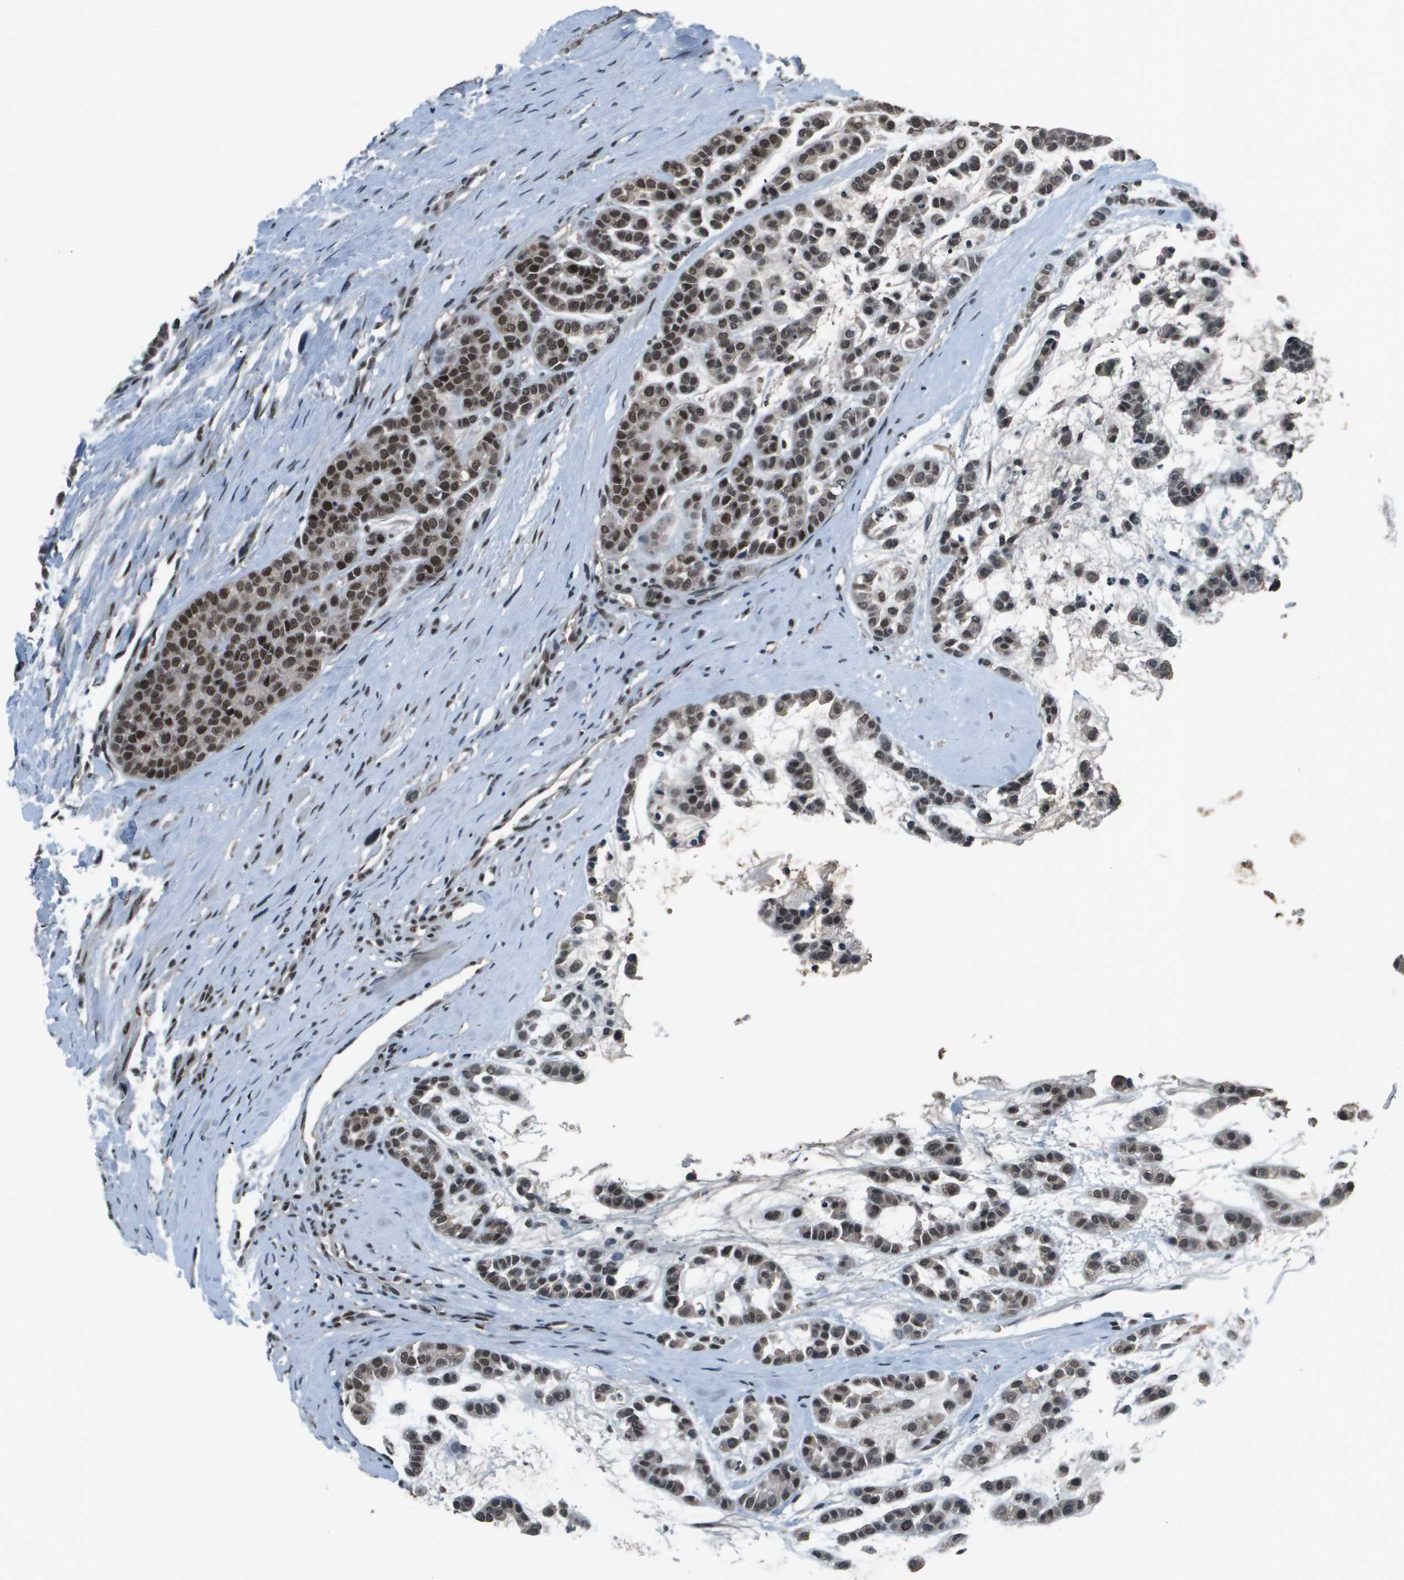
{"staining": {"intensity": "moderate", "quantity": "25%-75%", "location": "nuclear"}, "tissue": "head and neck cancer", "cell_type": "Tumor cells", "image_type": "cancer", "snomed": [{"axis": "morphology", "description": "Adenocarcinoma, NOS"}, {"axis": "morphology", "description": "Adenoma, NOS"}, {"axis": "topography", "description": "Head-Neck"}], "caption": "An image of human head and neck cancer stained for a protein exhibits moderate nuclear brown staining in tumor cells.", "gene": "THRAP3", "patient": {"sex": "female", "age": 55}}